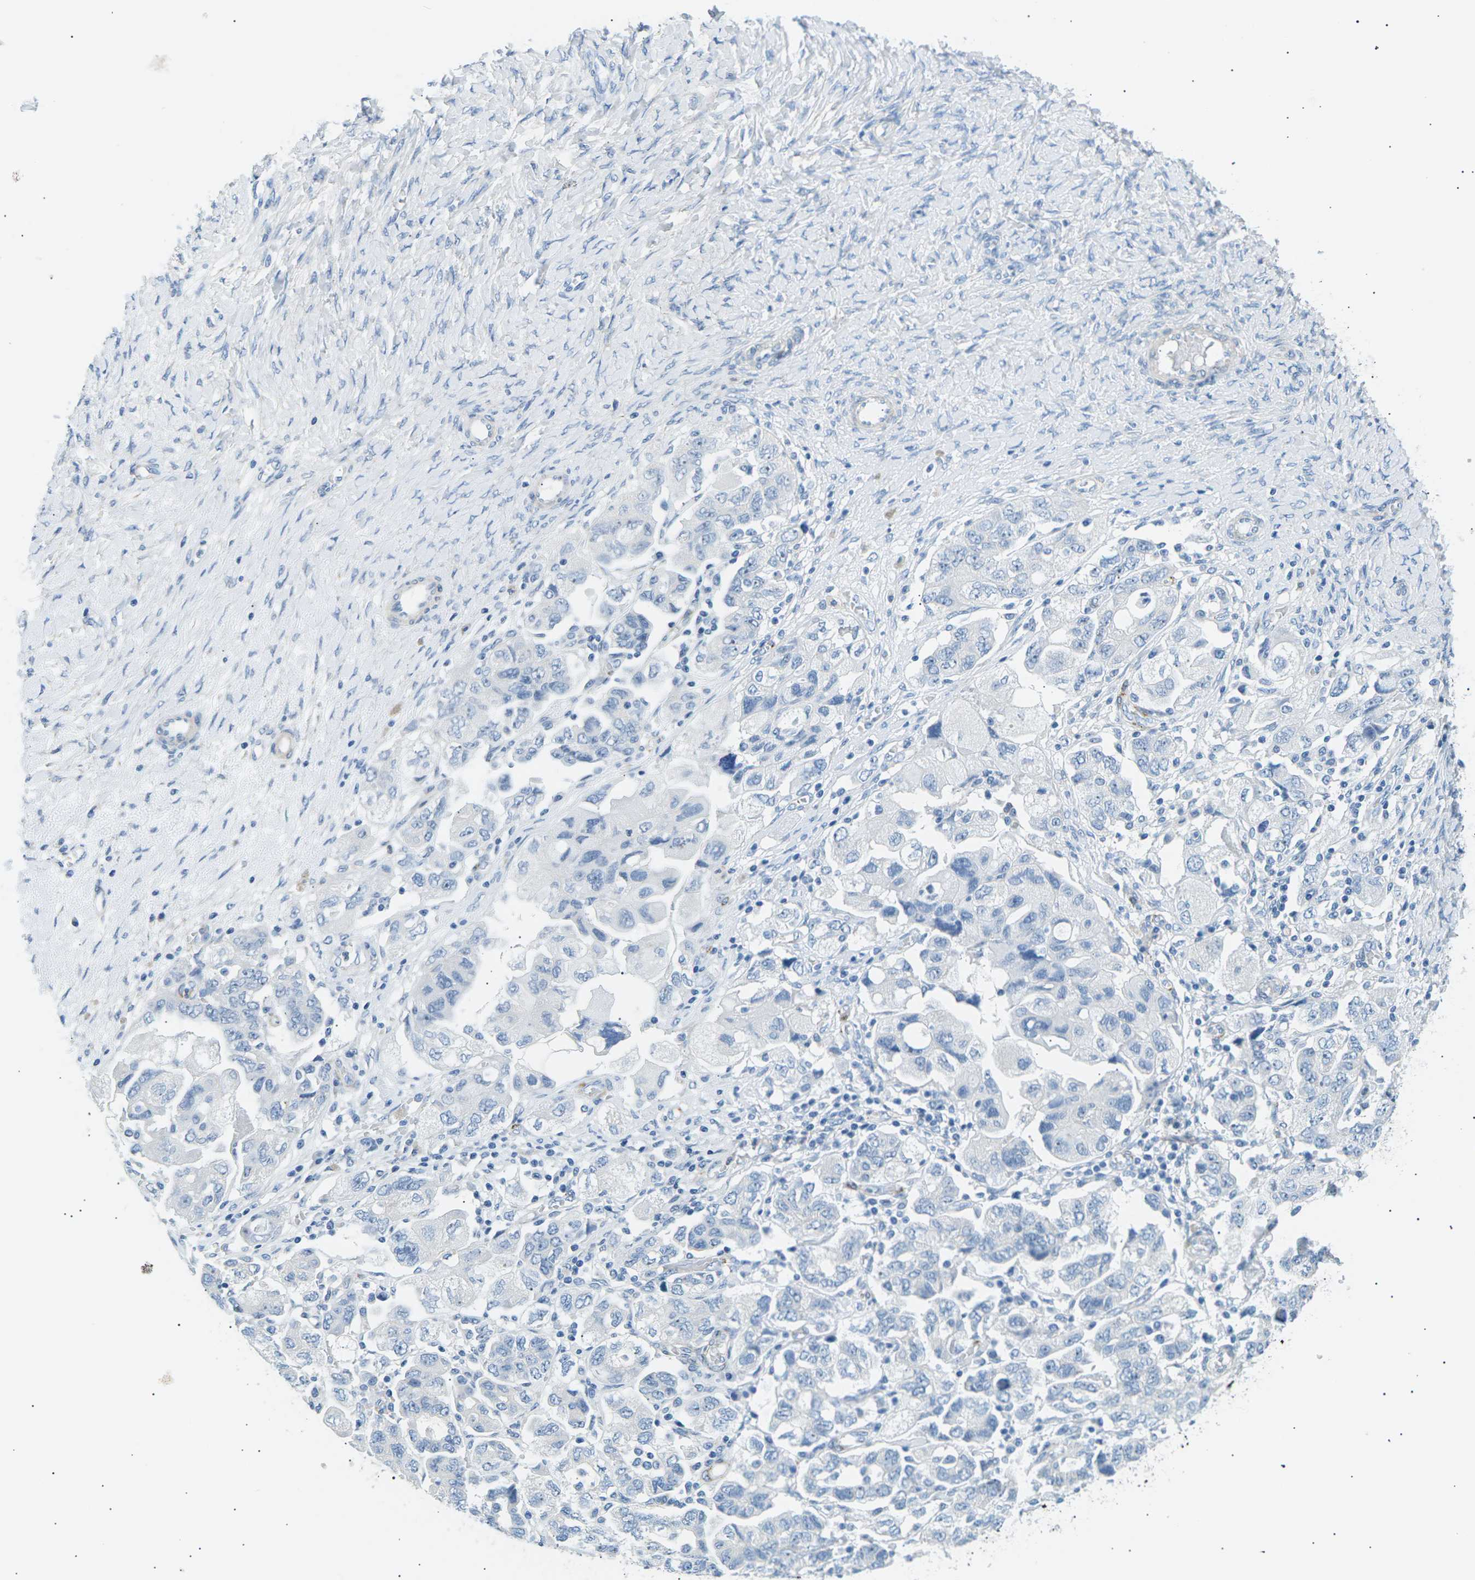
{"staining": {"intensity": "negative", "quantity": "none", "location": "none"}, "tissue": "ovarian cancer", "cell_type": "Tumor cells", "image_type": "cancer", "snomed": [{"axis": "morphology", "description": "Carcinoma, NOS"}, {"axis": "morphology", "description": "Cystadenocarcinoma, serous, NOS"}, {"axis": "topography", "description": "Ovary"}], "caption": "This is a photomicrograph of IHC staining of ovarian serous cystadenocarcinoma, which shows no staining in tumor cells.", "gene": "SEPTIN5", "patient": {"sex": "female", "age": 69}}